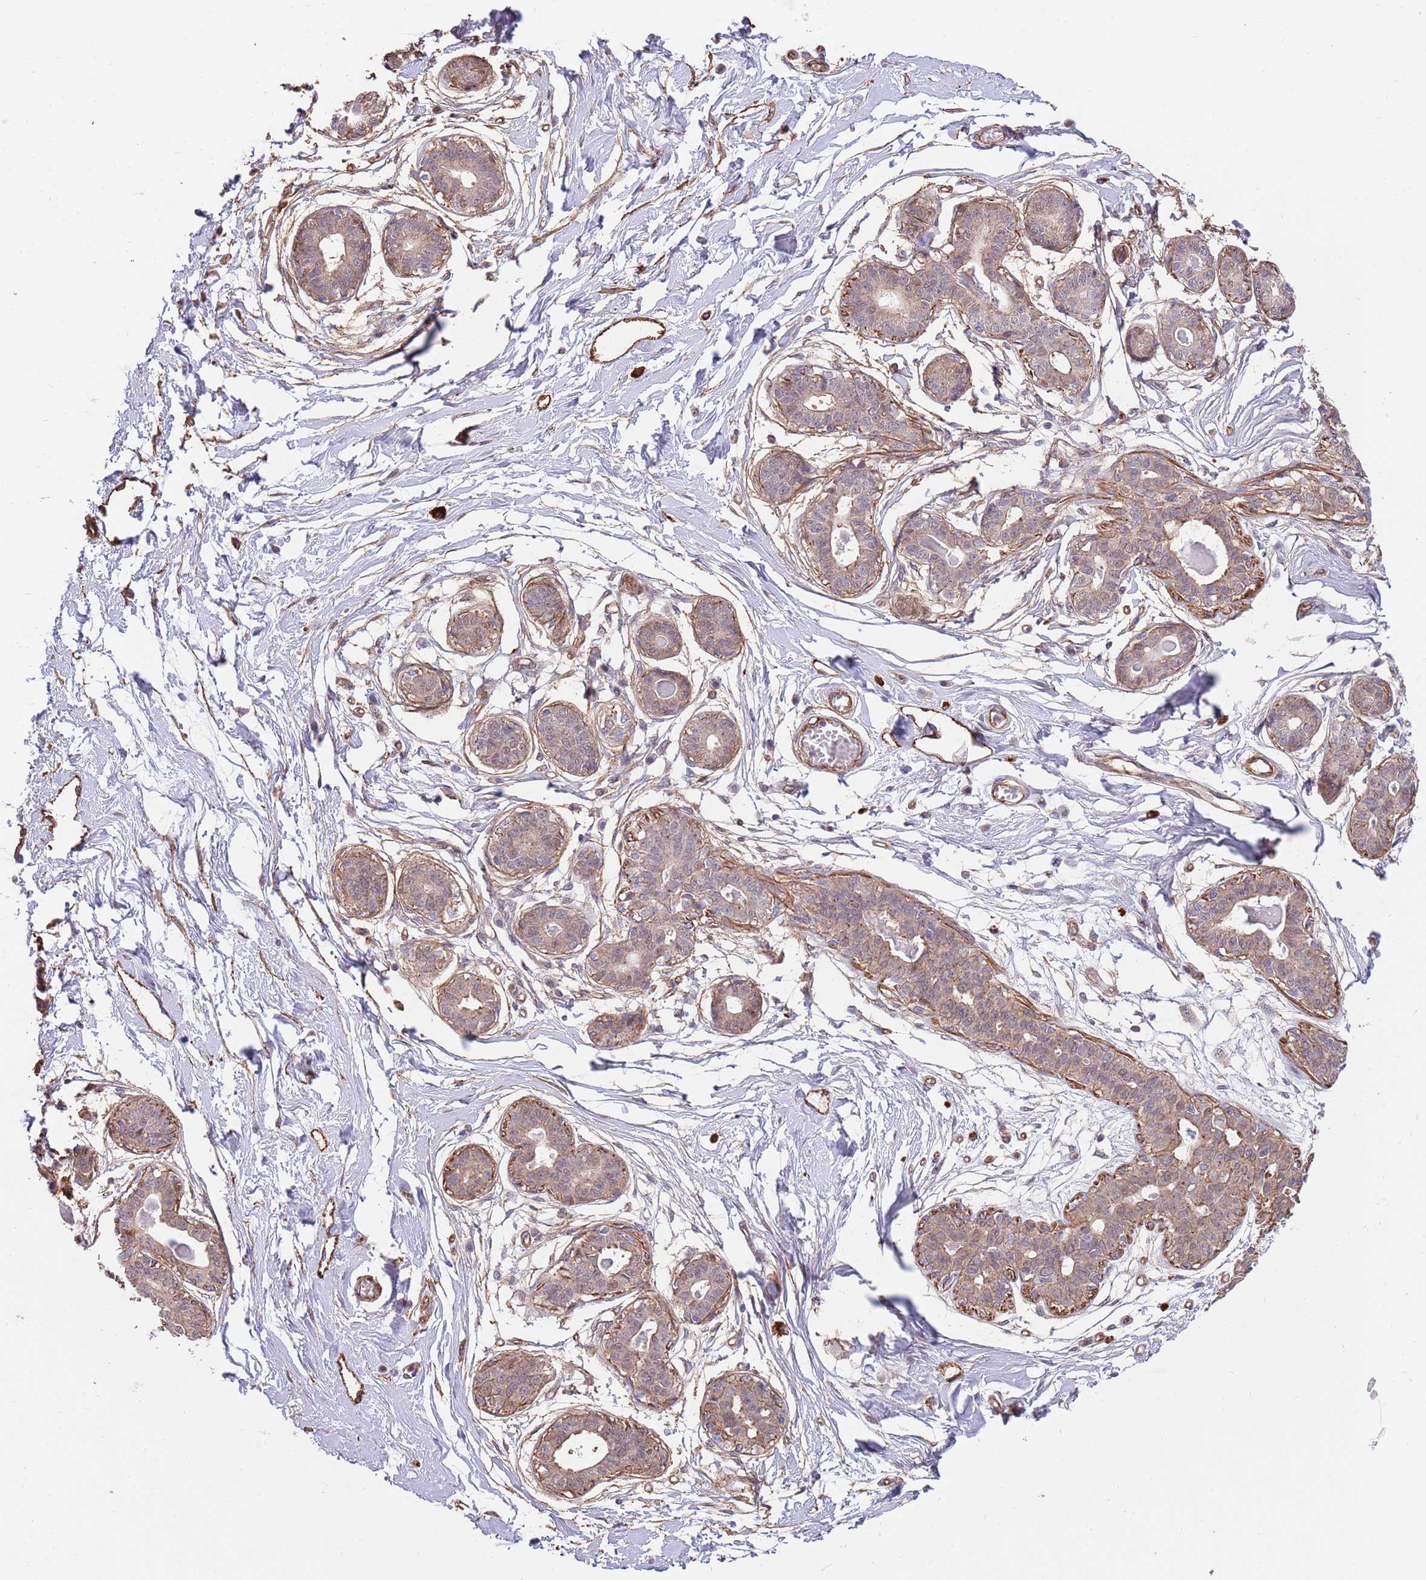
{"staining": {"intensity": "moderate", "quantity": ">75%", "location": "cytoplasmic/membranous,nuclear"}, "tissue": "breast", "cell_type": "Adipocytes", "image_type": "normal", "snomed": [{"axis": "morphology", "description": "Normal tissue, NOS"}, {"axis": "topography", "description": "Breast"}], "caption": "A histopathology image showing moderate cytoplasmic/membranous,nuclear positivity in about >75% of adipocytes in normal breast, as visualized by brown immunohistochemical staining.", "gene": "BPNT1", "patient": {"sex": "female", "age": 45}}